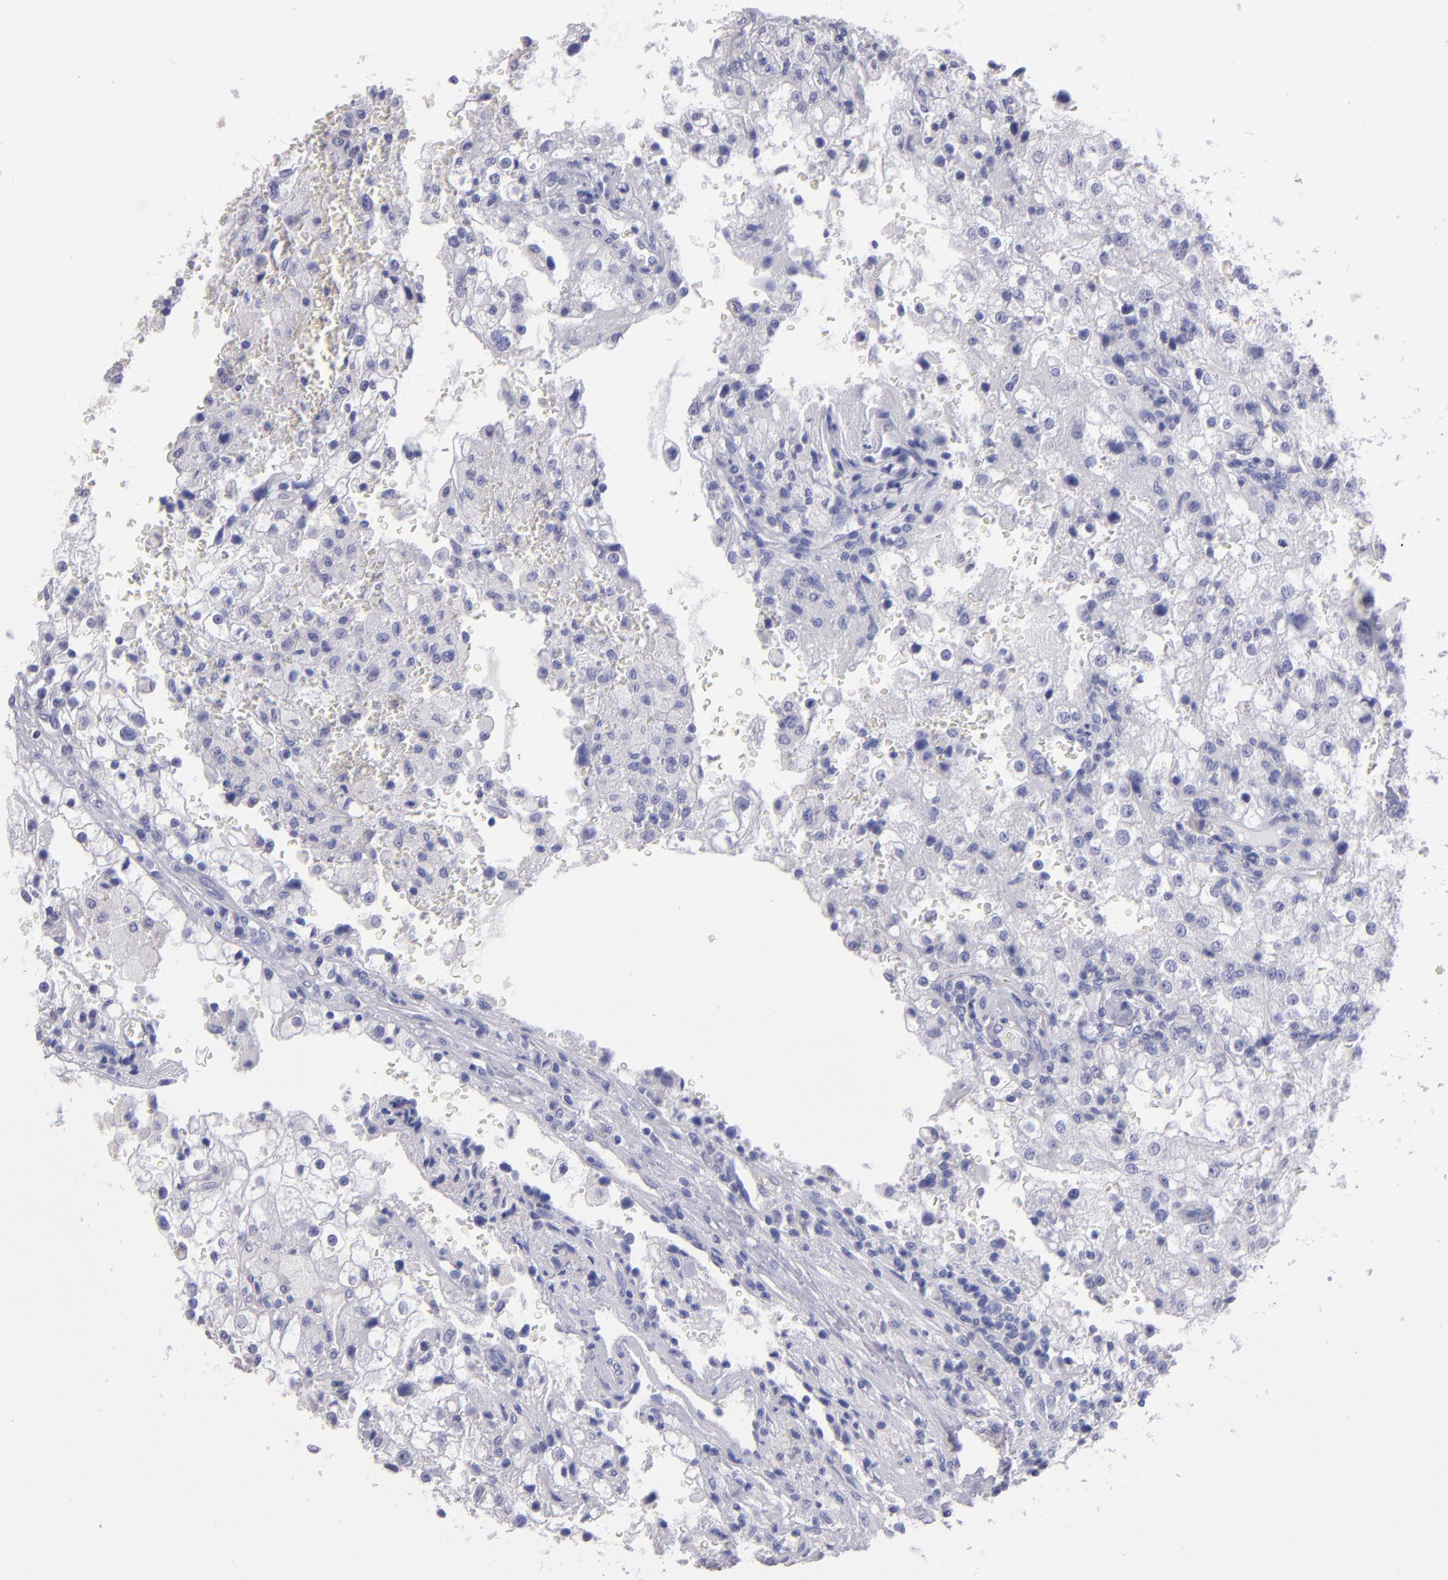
{"staining": {"intensity": "negative", "quantity": "none", "location": "none"}, "tissue": "renal cancer", "cell_type": "Tumor cells", "image_type": "cancer", "snomed": [{"axis": "morphology", "description": "Adenocarcinoma, NOS"}, {"axis": "topography", "description": "Kidney"}], "caption": "The immunohistochemistry image has no significant staining in tumor cells of renal cancer tissue. Brightfield microscopy of IHC stained with DAB (3,3'-diaminobenzidine) (brown) and hematoxylin (blue), captured at high magnification.", "gene": "TG", "patient": {"sex": "female", "age": 74}}